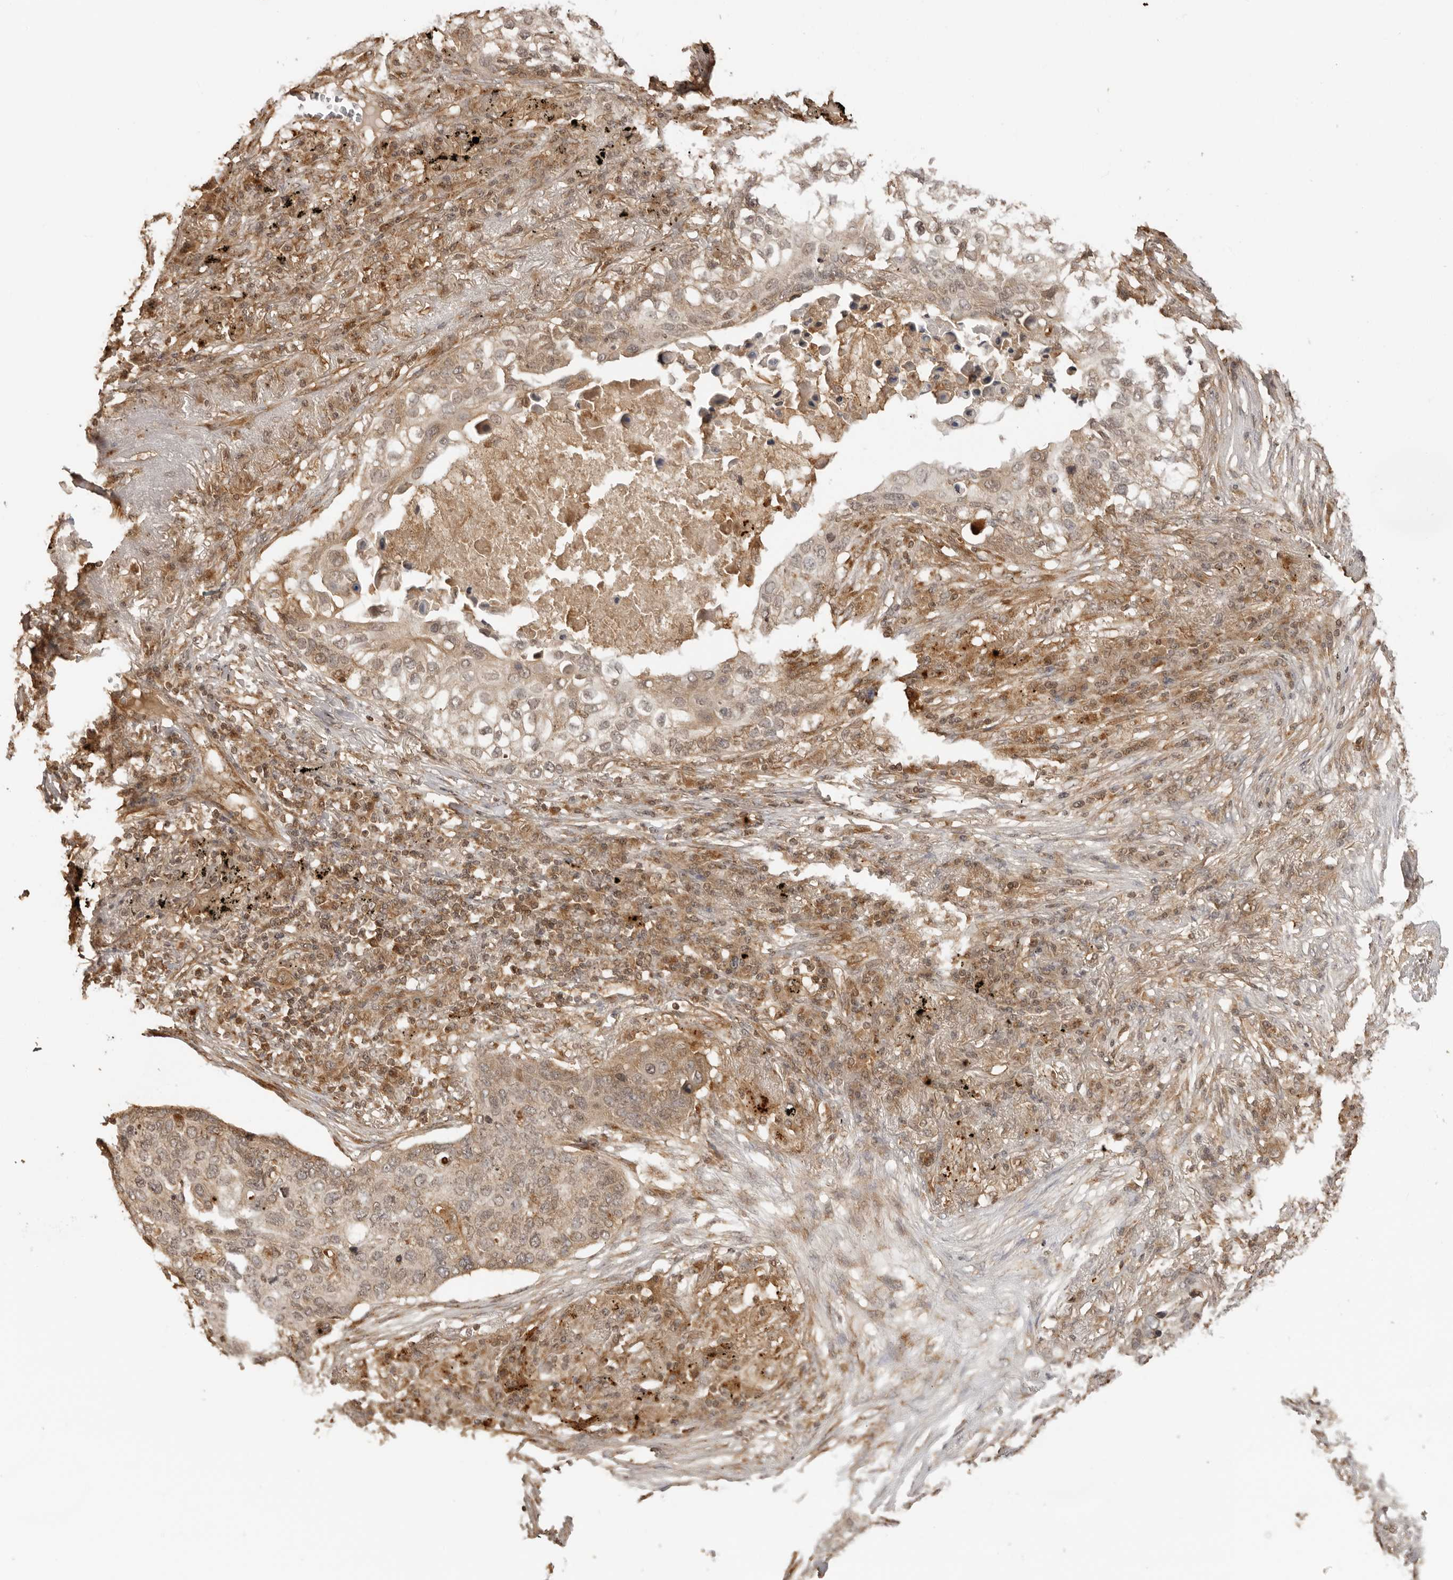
{"staining": {"intensity": "weak", "quantity": ">75%", "location": "cytoplasmic/membranous"}, "tissue": "lung cancer", "cell_type": "Tumor cells", "image_type": "cancer", "snomed": [{"axis": "morphology", "description": "Squamous cell carcinoma, NOS"}, {"axis": "topography", "description": "Lung"}], "caption": "Weak cytoplasmic/membranous positivity for a protein is present in about >75% of tumor cells of lung cancer using immunohistochemistry.", "gene": "IKBKE", "patient": {"sex": "female", "age": 63}}